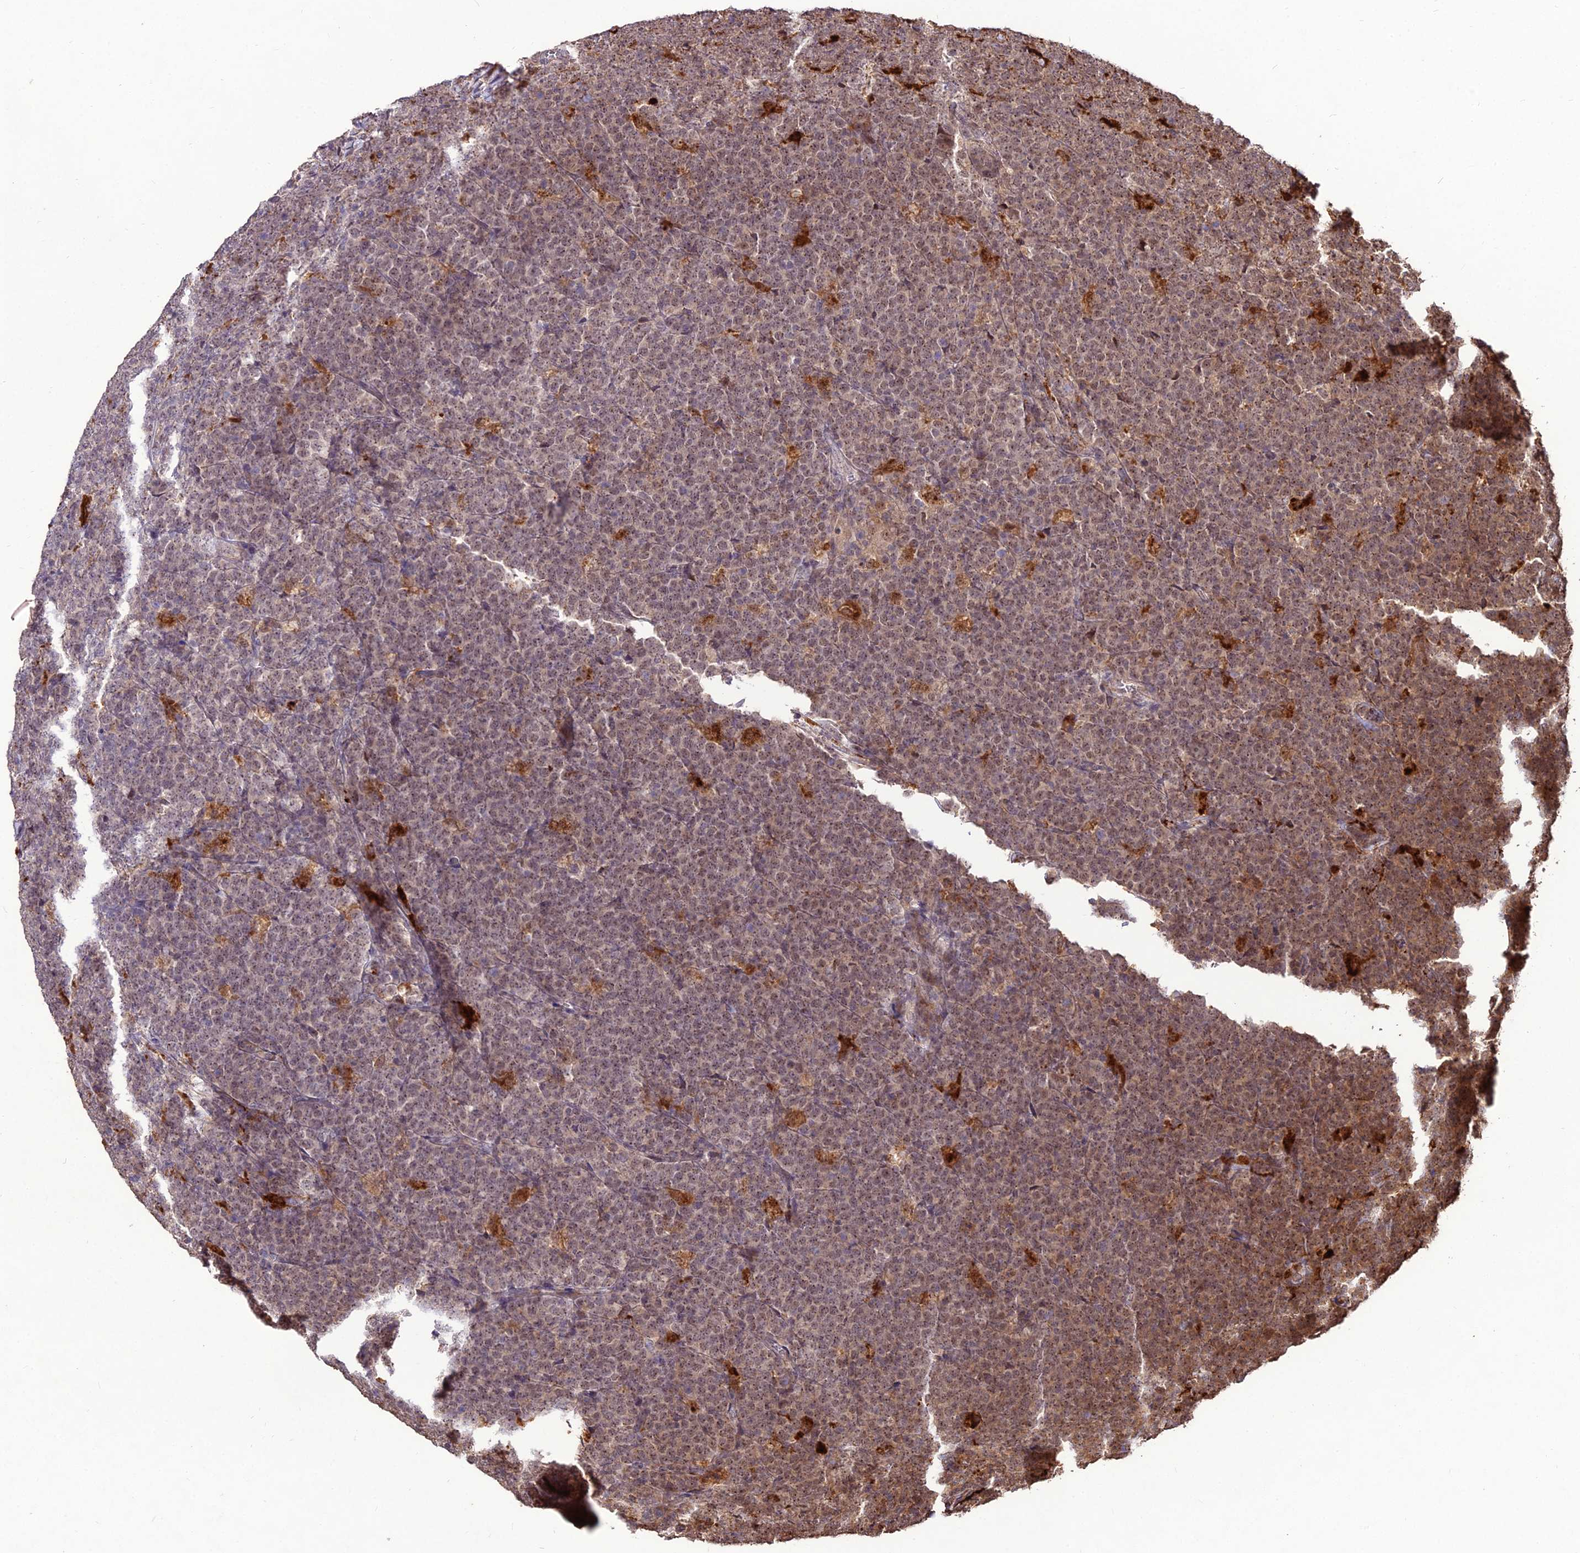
{"staining": {"intensity": "moderate", "quantity": "25%-75%", "location": "cytoplasmic/membranous,nuclear"}, "tissue": "lymphoma", "cell_type": "Tumor cells", "image_type": "cancer", "snomed": [{"axis": "morphology", "description": "Malignant lymphoma, non-Hodgkin's type, High grade"}, {"axis": "topography", "description": "Small intestine"}], "caption": "An immunohistochemistry (IHC) histopathology image of neoplastic tissue is shown. Protein staining in brown highlights moderate cytoplasmic/membranous and nuclear positivity in malignant lymphoma, non-Hodgkin's type (high-grade) within tumor cells.", "gene": "ZNF766", "patient": {"sex": "male", "age": 8}}